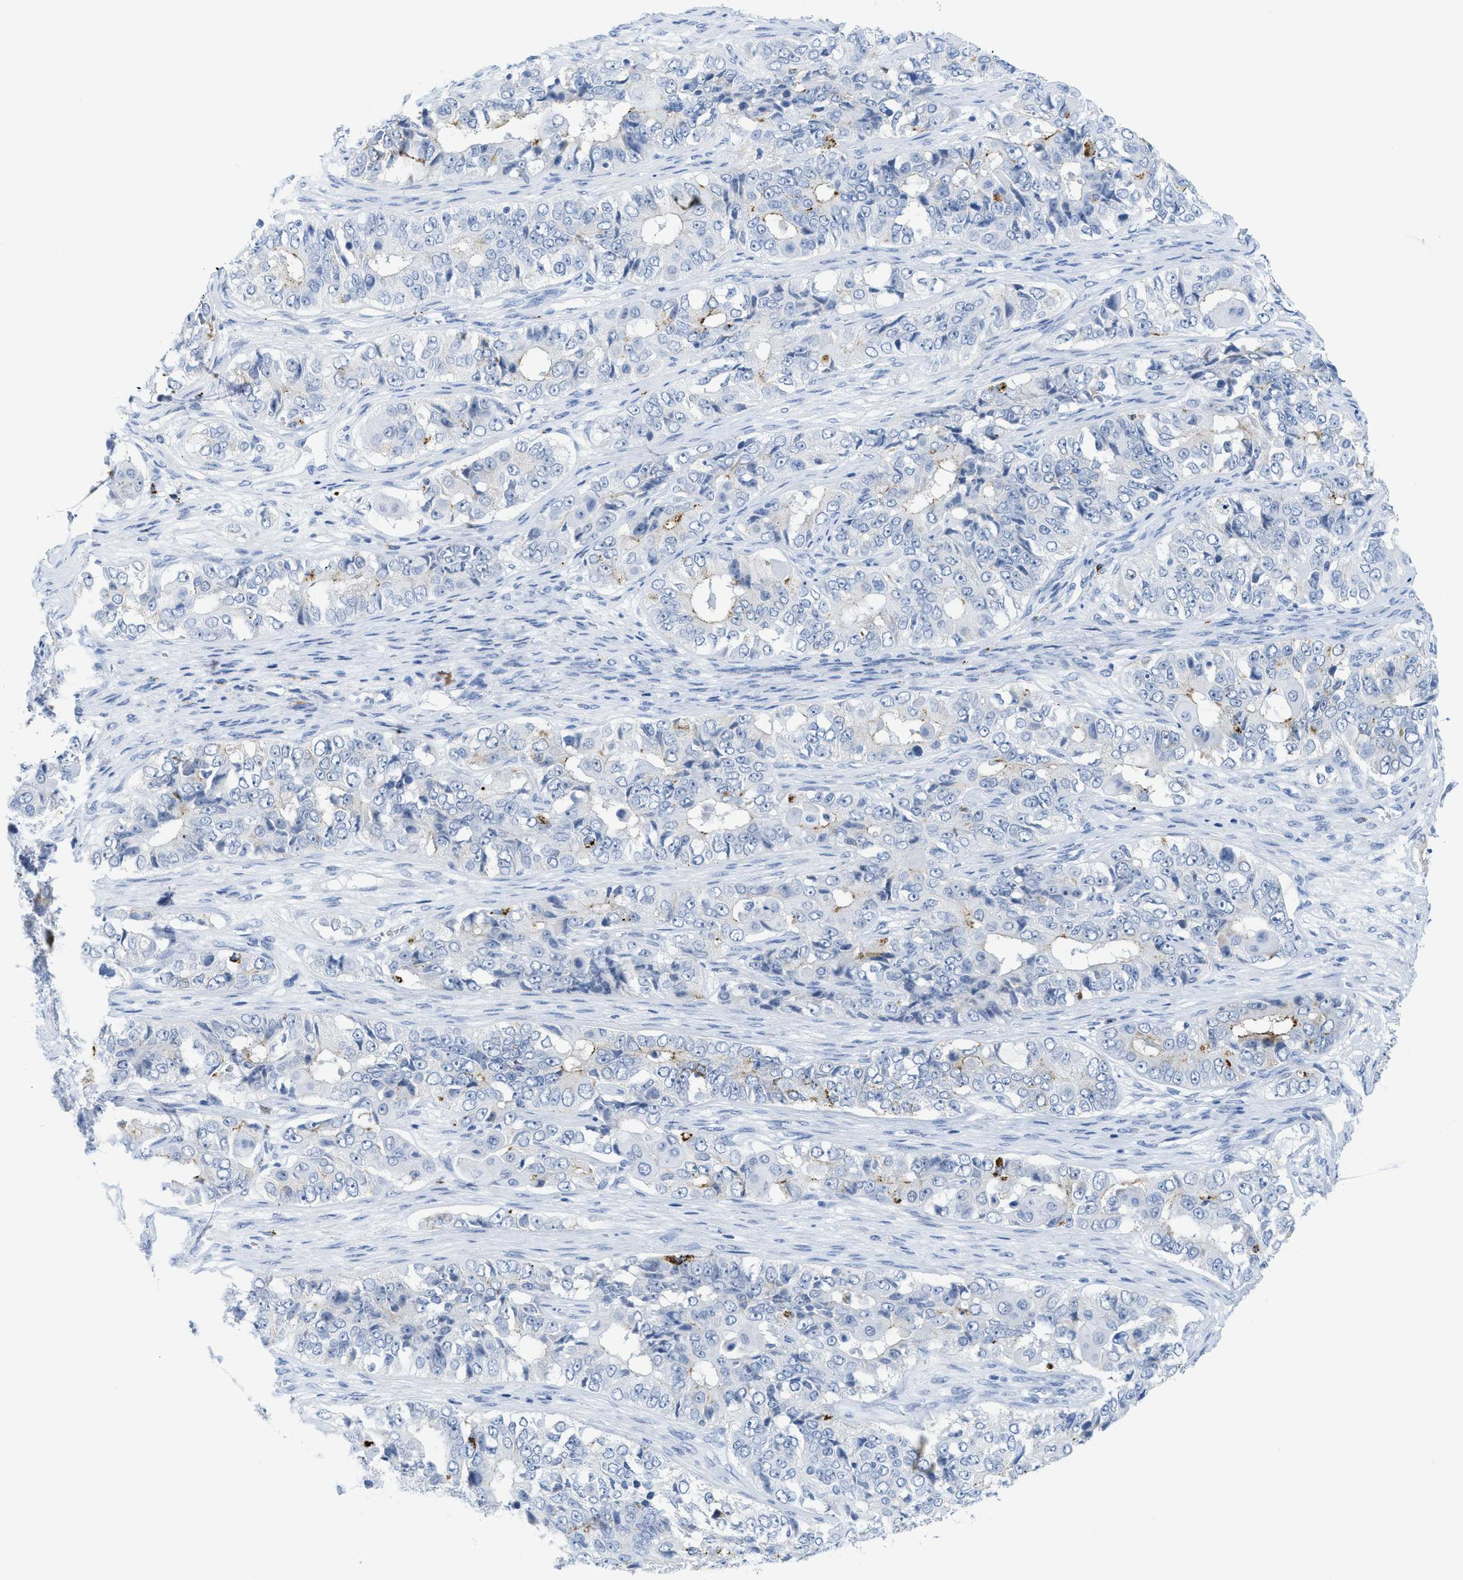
{"staining": {"intensity": "negative", "quantity": "none", "location": "none"}, "tissue": "ovarian cancer", "cell_type": "Tumor cells", "image_type": "cancer", "snomed": [{"axis": "morphology", "description": "Carcinoma, endometroid"}, {"axis": "topography", "description": "Ovary"}], "caption": "An immunohistochemistry image of ovarian cancer (endometroid carcinoma) is shown. There is no staining in tumor cells of ovarian cancer (endometroid carcinoma). (Brightfield microscopy of DAB (3,3'-diaminobenzidine) immunohistochemistry at high magnification).", "gene": "WDR4", "patient": {"sex": "female", "age": 51}}